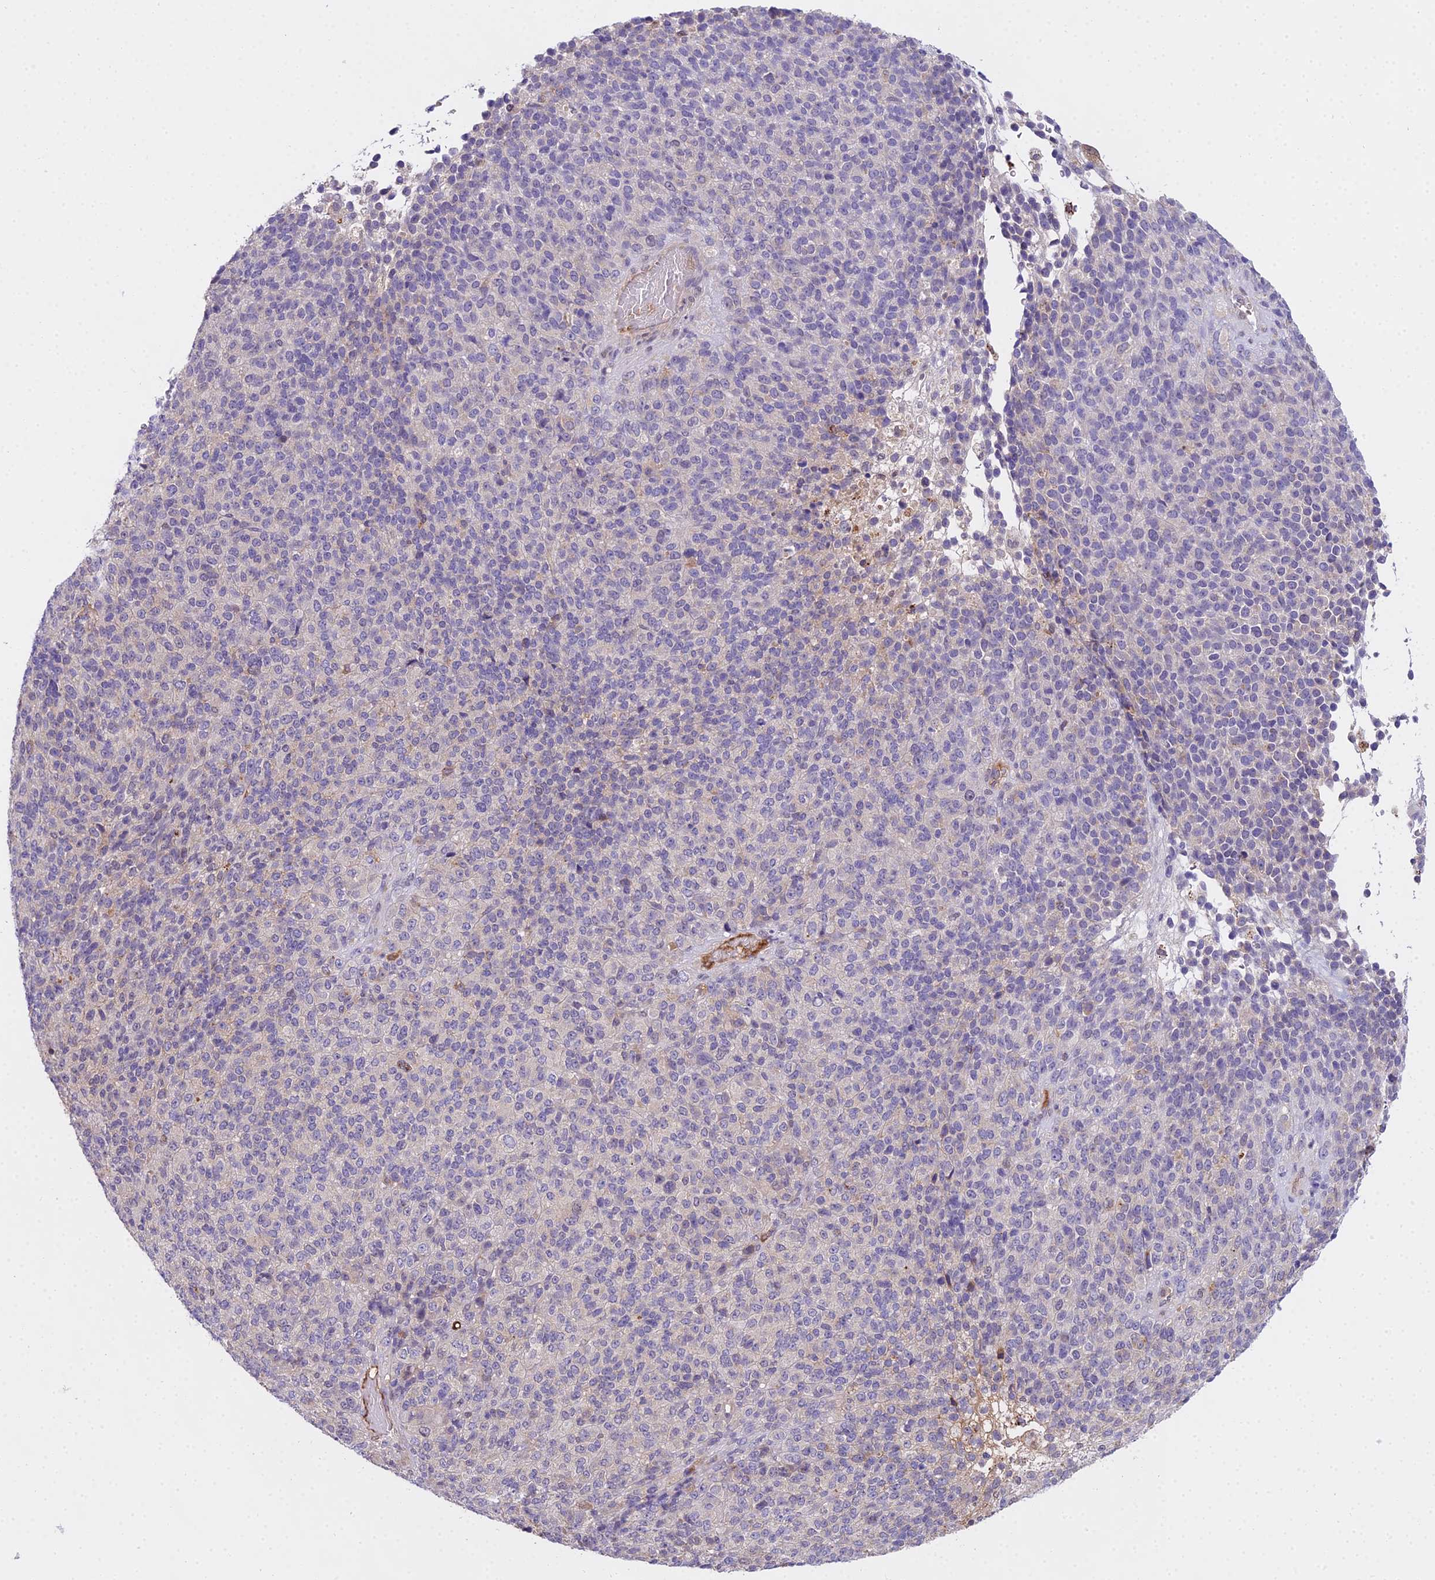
{"staining": {"intensity": "weak", "quantity": "<25%", "location": "cytoplasmic/membranous"}, "tissue": "melanoma", "cell_type": "Tumor cells", "image_type": "cancer", "snomed": [{"axis": "morphology", "description": "Malignant melanoma, Metastatic site"}, {"axis": "topography", "description": "Brain"}], "caption": "Human melanoma stained for a protein using immunohistochemistry (IHC) reveals no staining in tumor cells.", "gene": "MAT2A", "patient": {"sex": "female", "age": 56}}